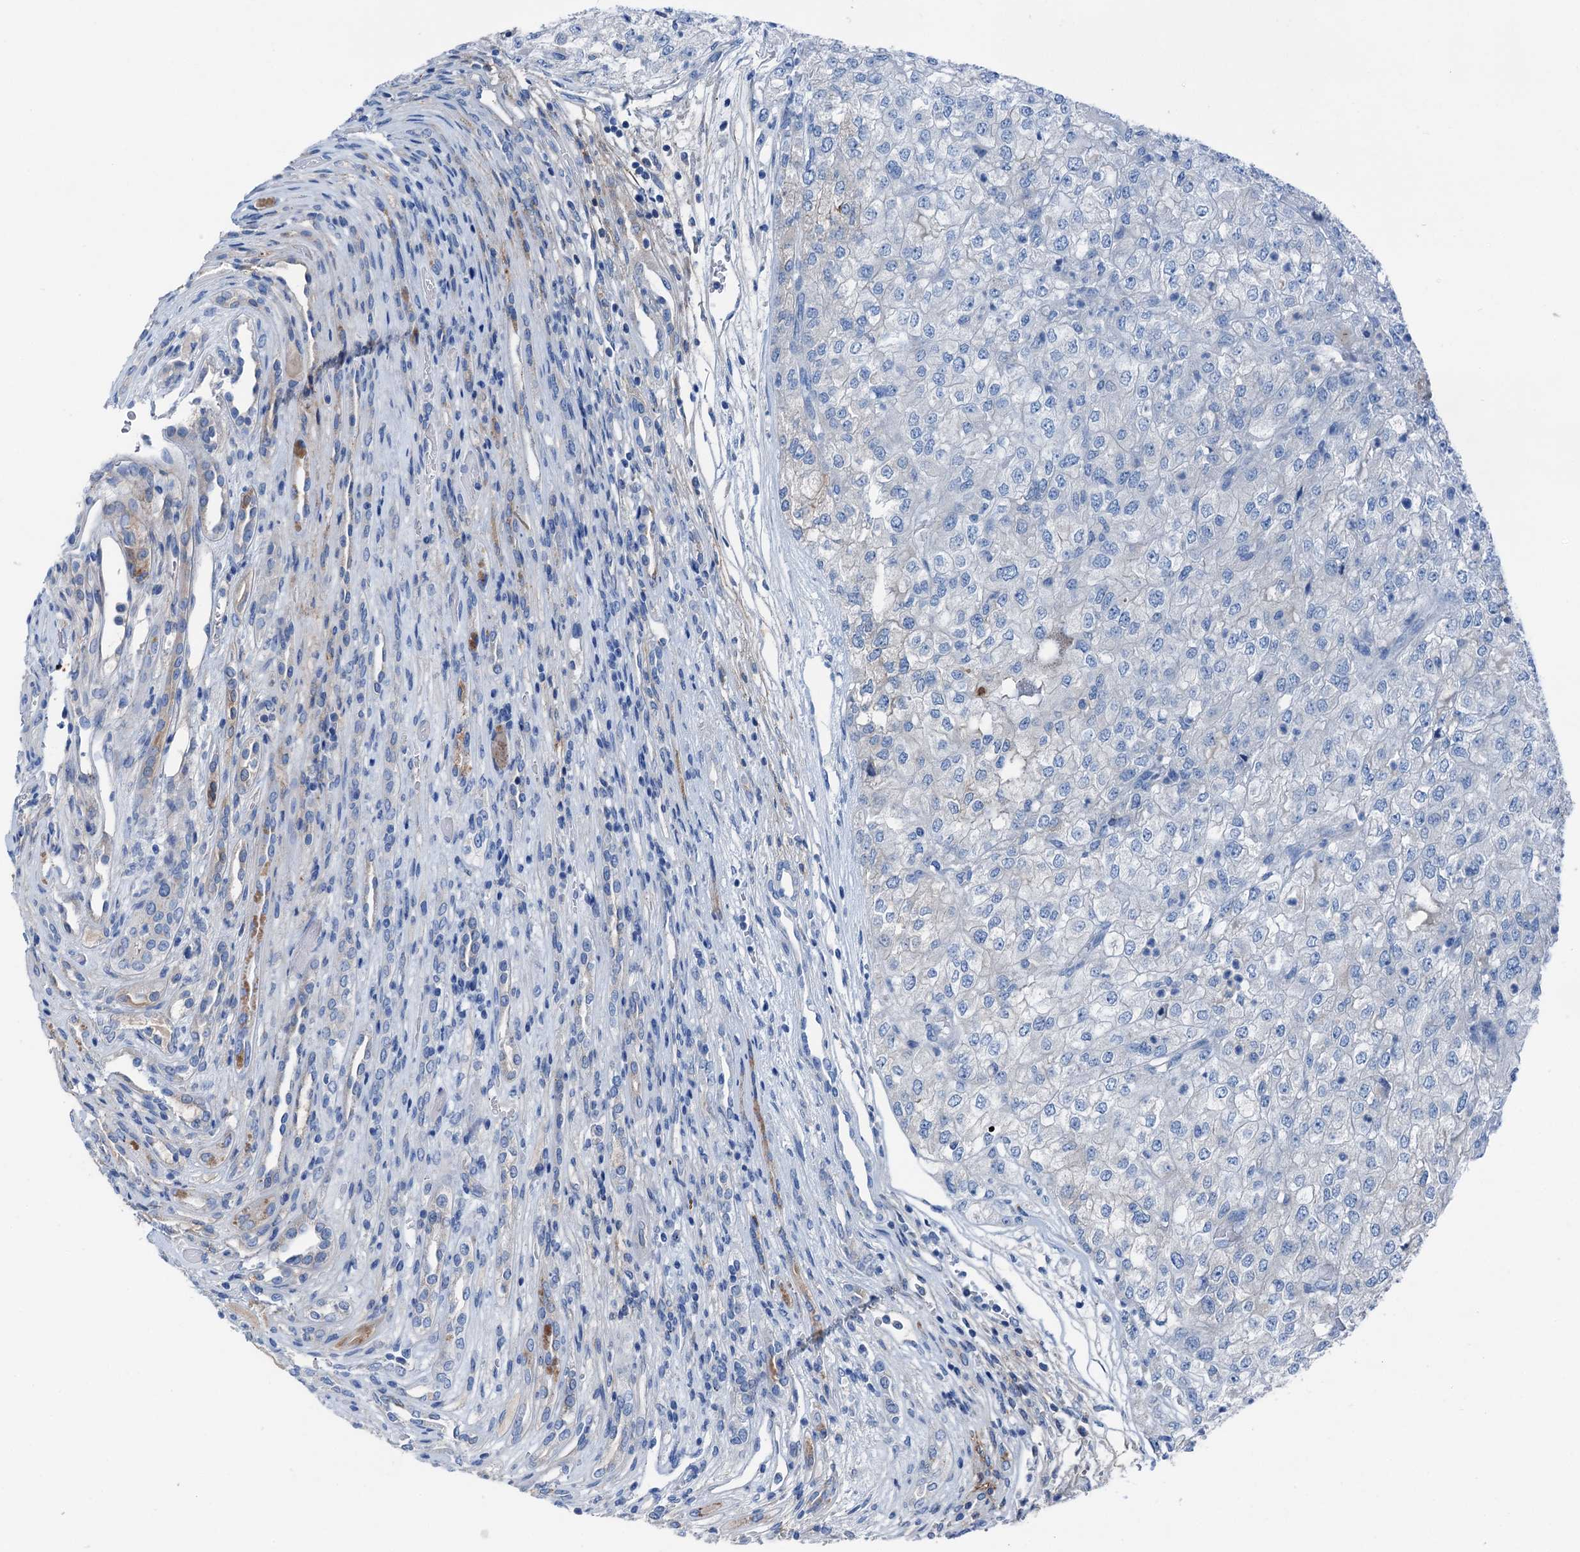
{"staining": {"intensity": "negative", "quantity": "none", "location": "none"}, "tissue": "renal cancer", "cell_type": "Tumor cells", "image_type": "cancer", "snomed": [{"axis": "morphology", "description": "Adenocarcinoma, NOS"}, {"axis": "topography", "description": "Kidney"}], "caption": "A high-resolution photomicrograph shows immunohistochemistry (IHC) staining of adenocarcinoma (renal), which demonstrates no significant staining in tumor cells.", "gene": "C1QTNF4", "patient": {"sex": "female", "age": 54}}